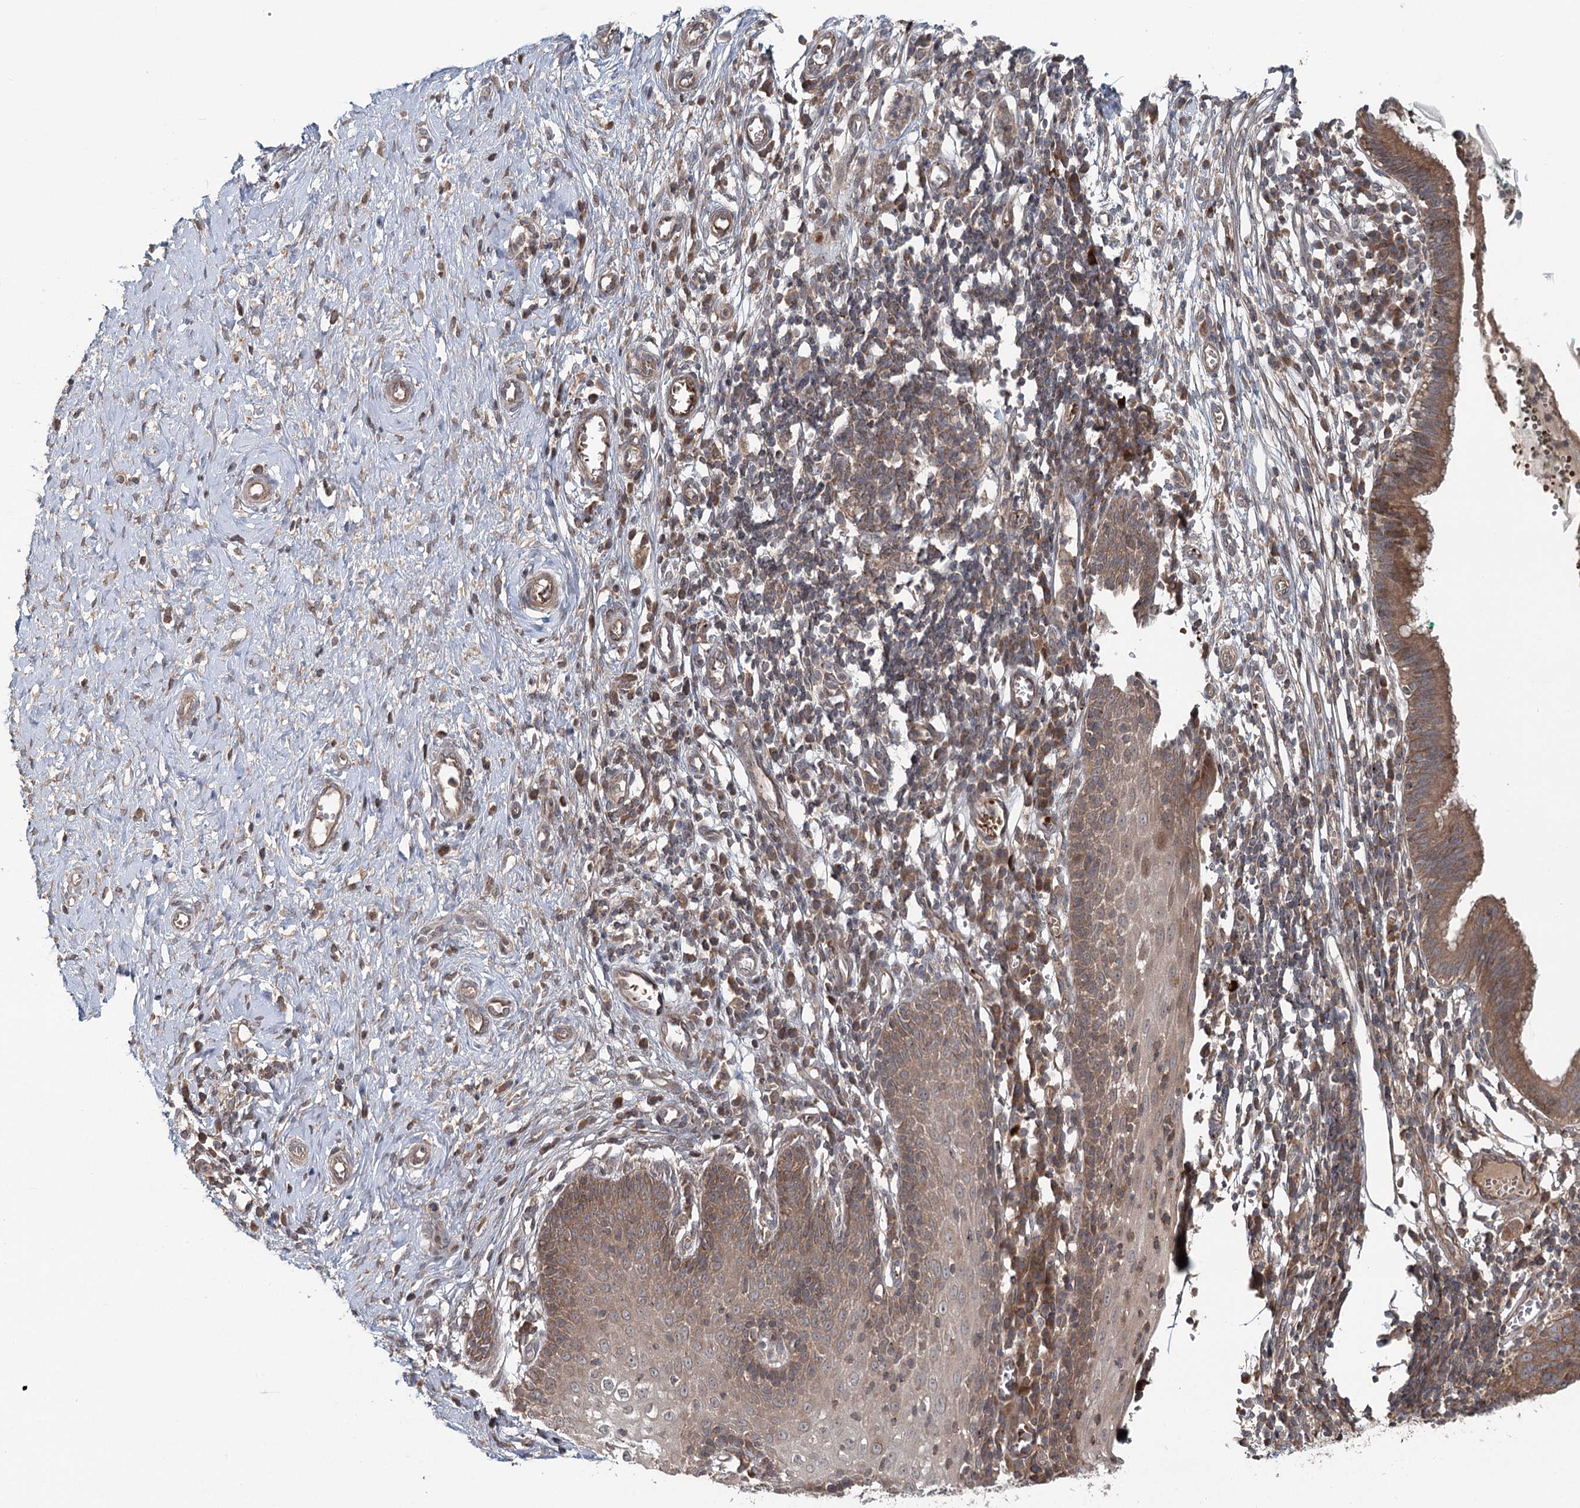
{"staining": {"intensity": "weak", "quantity": ">75%", "location": "cytoplasmic/membranous"}, "tissue": "cervix", "cell_type": "Glandular cells", "image_type": "normal", "snomed": [{"axis": "morphology", "description": "Normal tissue, NOS"}, {"axis": "morphology", "description": "Adenocarcinoma, NOS"}, {"axis": "topography", "description": "Cervix"}], "caption": "A high-resolution image shows immunohistochemistry (IHC) staining of benign cervix, which shows weak cytoplasmic/membranous staining in about >75% of glandular cells.", "gene": "ENSG00000273217", "patient": {"sex": "female", "age": 29}}